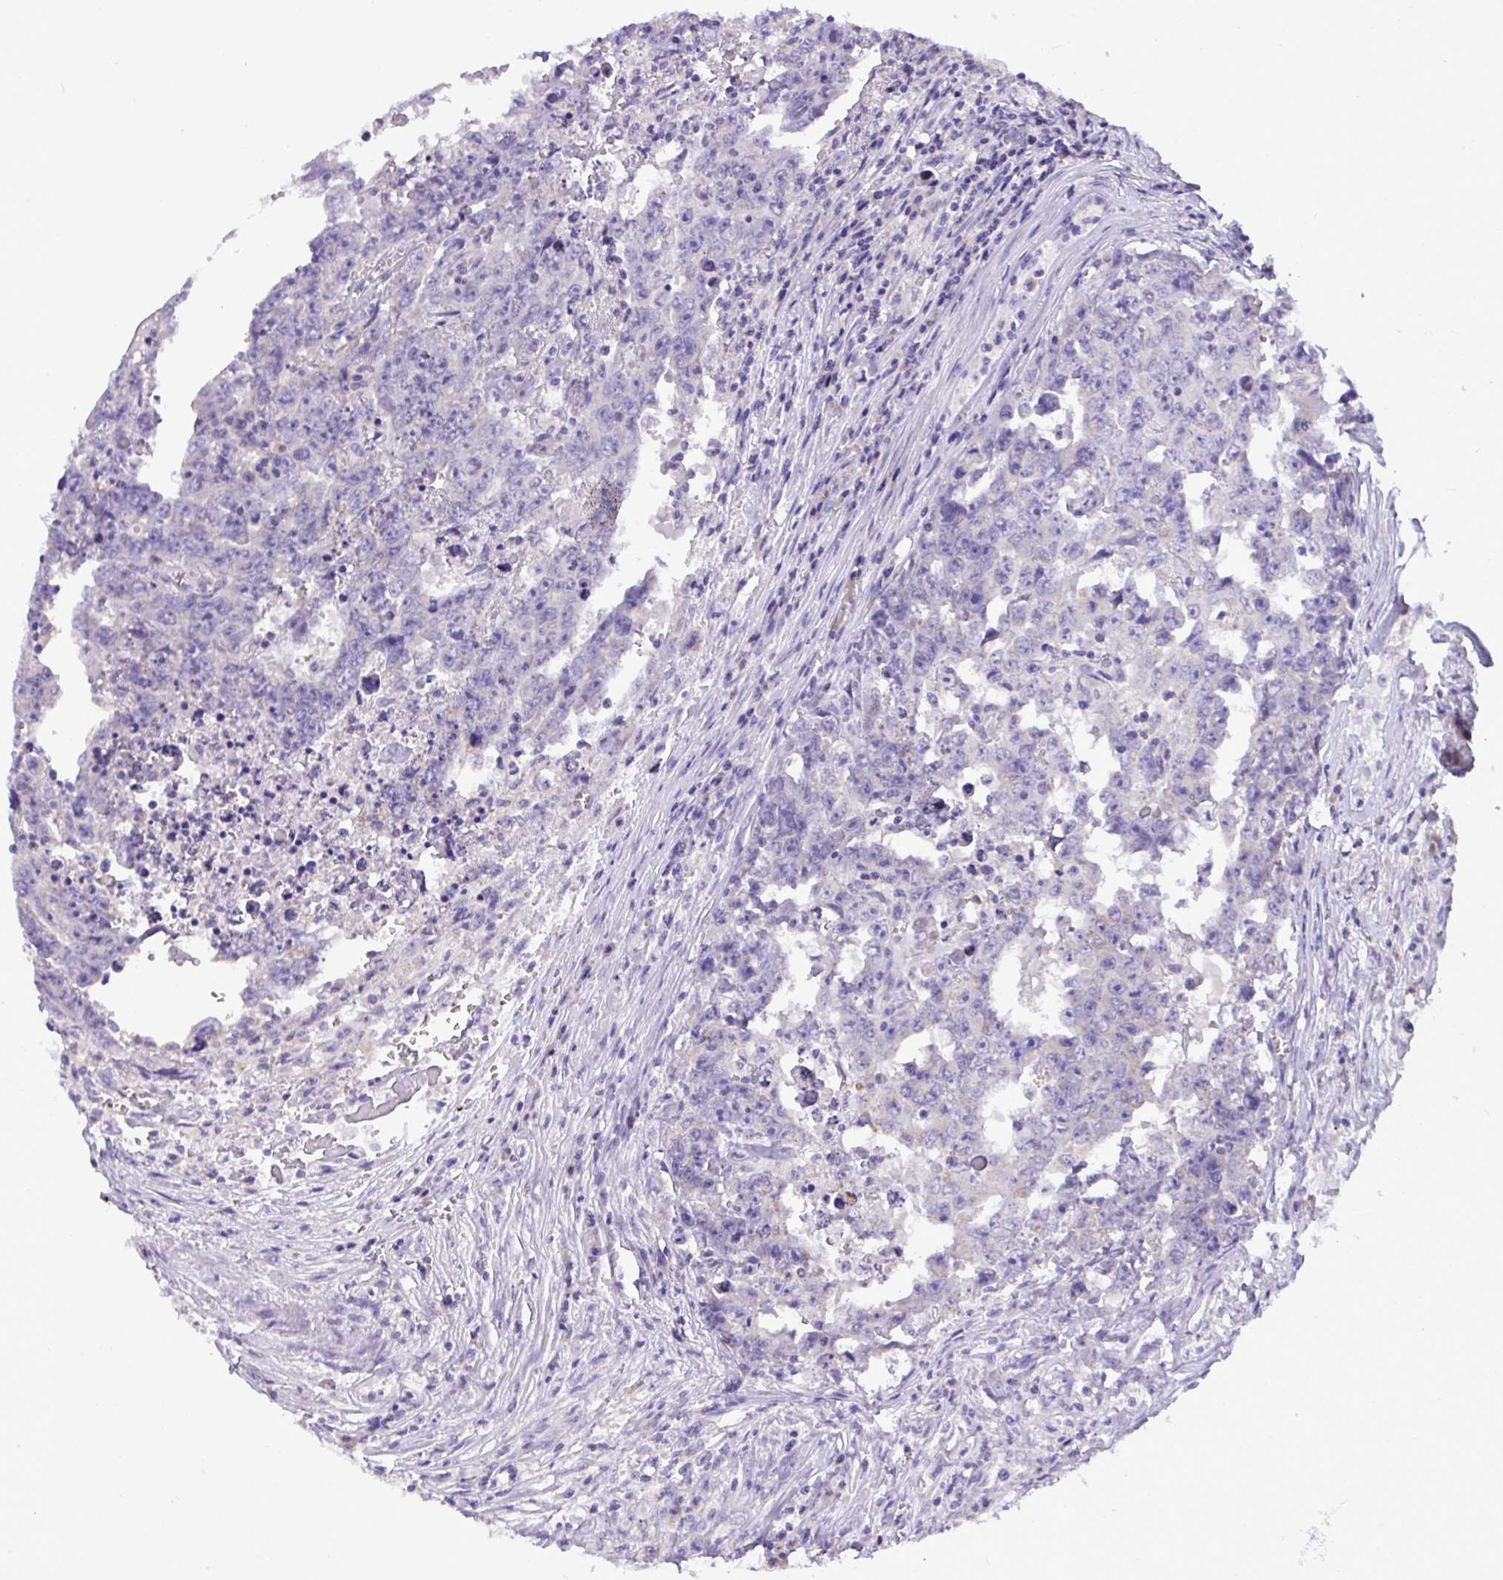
{"staining": {"intensity": "negative", "quantity": "none", "location": "none"}, "tissue": "testis cancer", "cell_type": "Tumor cells", "image_type": "cancer", "snomed": [{"axis": "morphology", "description": "Carcinoma, Embryonal, NOS"}, {"axis": "topography", "description": "Testis"}], "caption": "Immunohistochemistry (IHC) micrograph of human testis cancer (embryonal carcinoma) stained for a protein (brown), which shows no positivity in tumor cells. (Brightfield microscopy of DAB immunohistochemistry (IHC) at high magnification).", "gene": "ST8SIA2", "patient": {"sex": "male", "age": 22}}